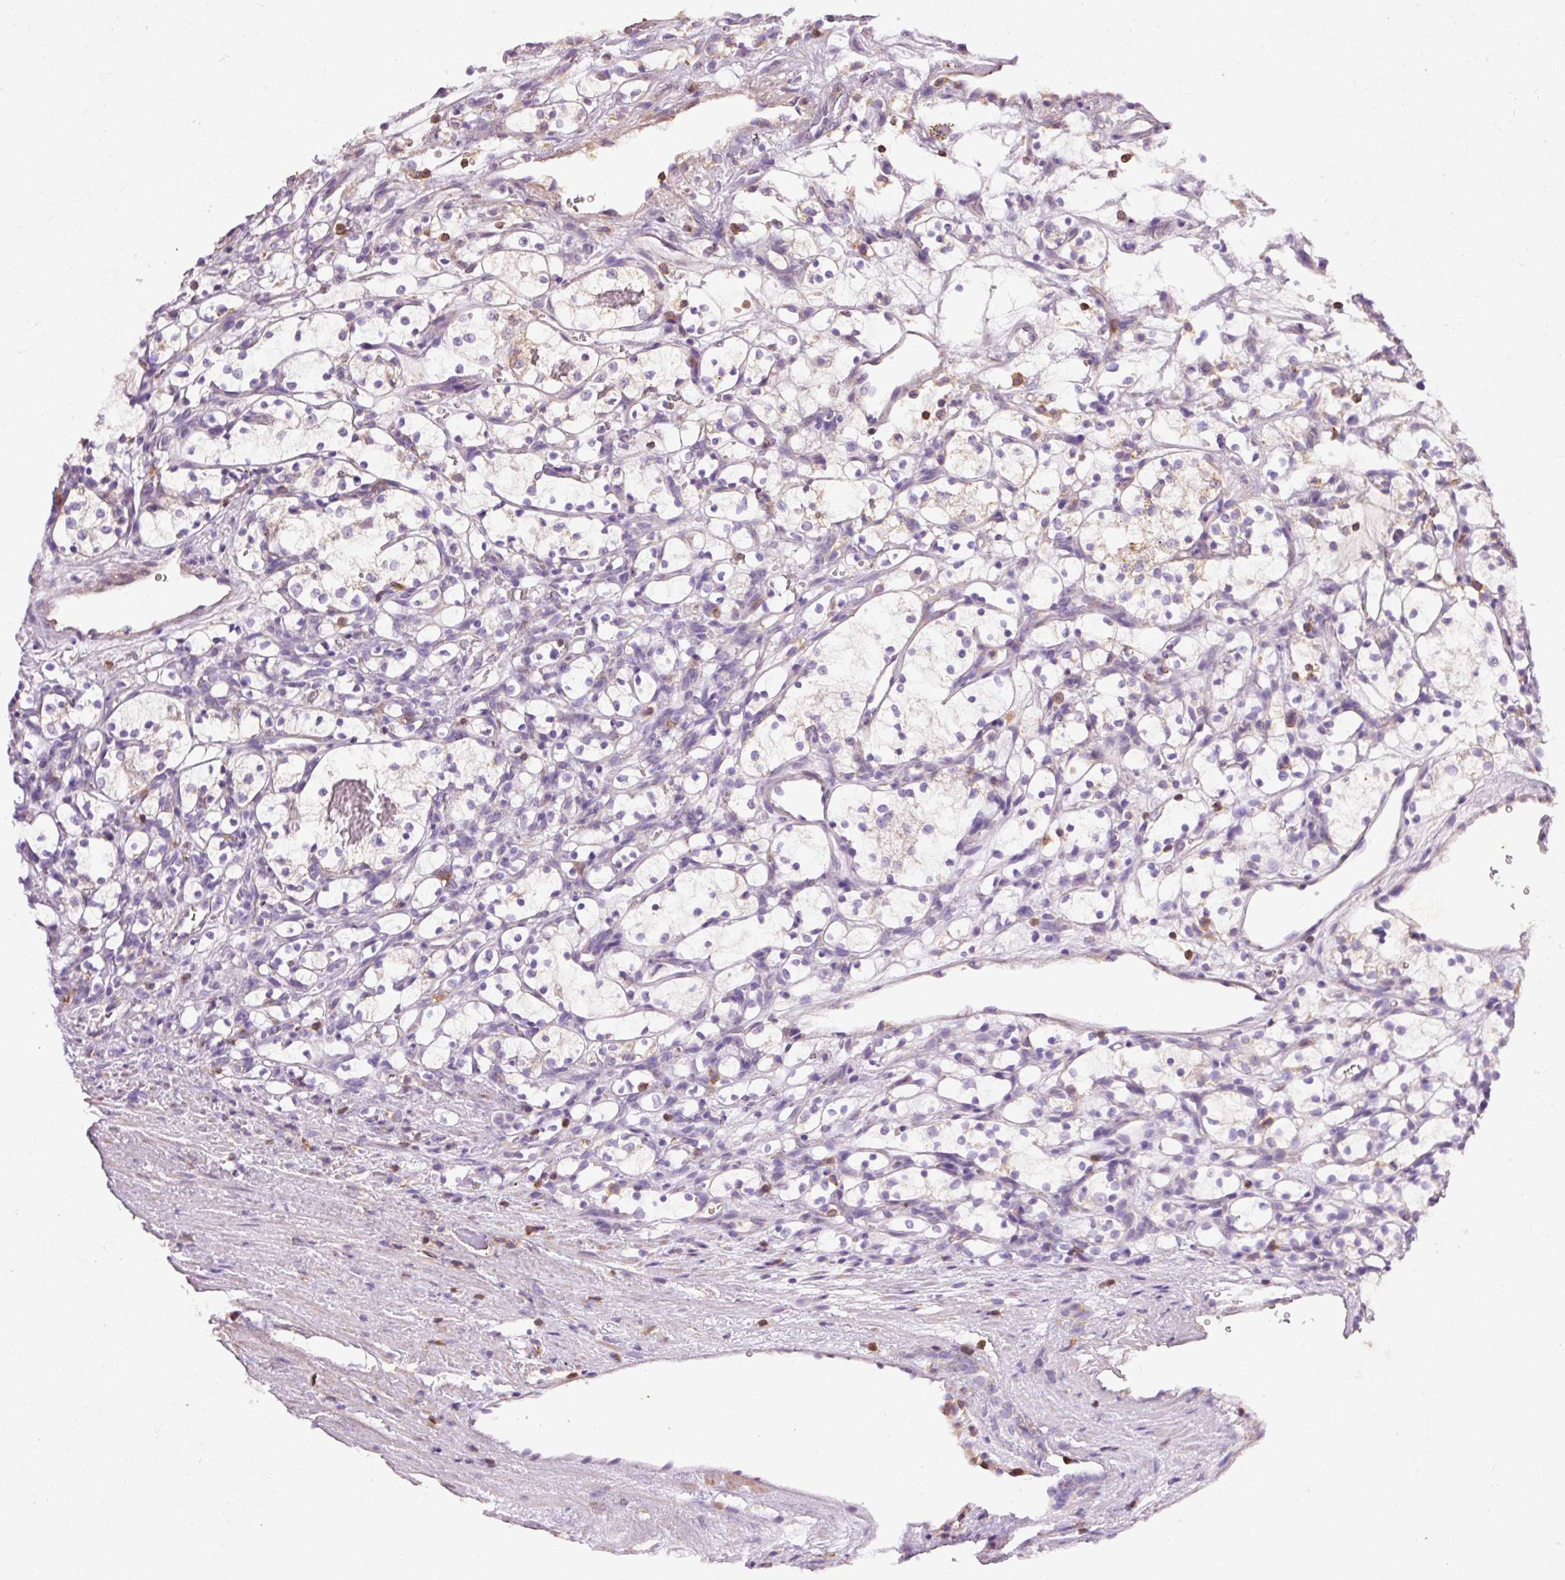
{"staining": {"intensity": "negative", "quantity": "none", "location": "none"}, "tissue": "renal cancer", "cell_type": "Tumor cells", "image_type": "cancer", "snomed": [{"axis": "morphology", "description": "Adenocarcinoma, NOS"}, {"axis": "topography", "description": "Kidney"}], "caption": "Renal cancer stained for a protein using IHC displays no expression tumor cells.", "gene": "IMMT", "patient": {"sex": "female", "age": 69}}